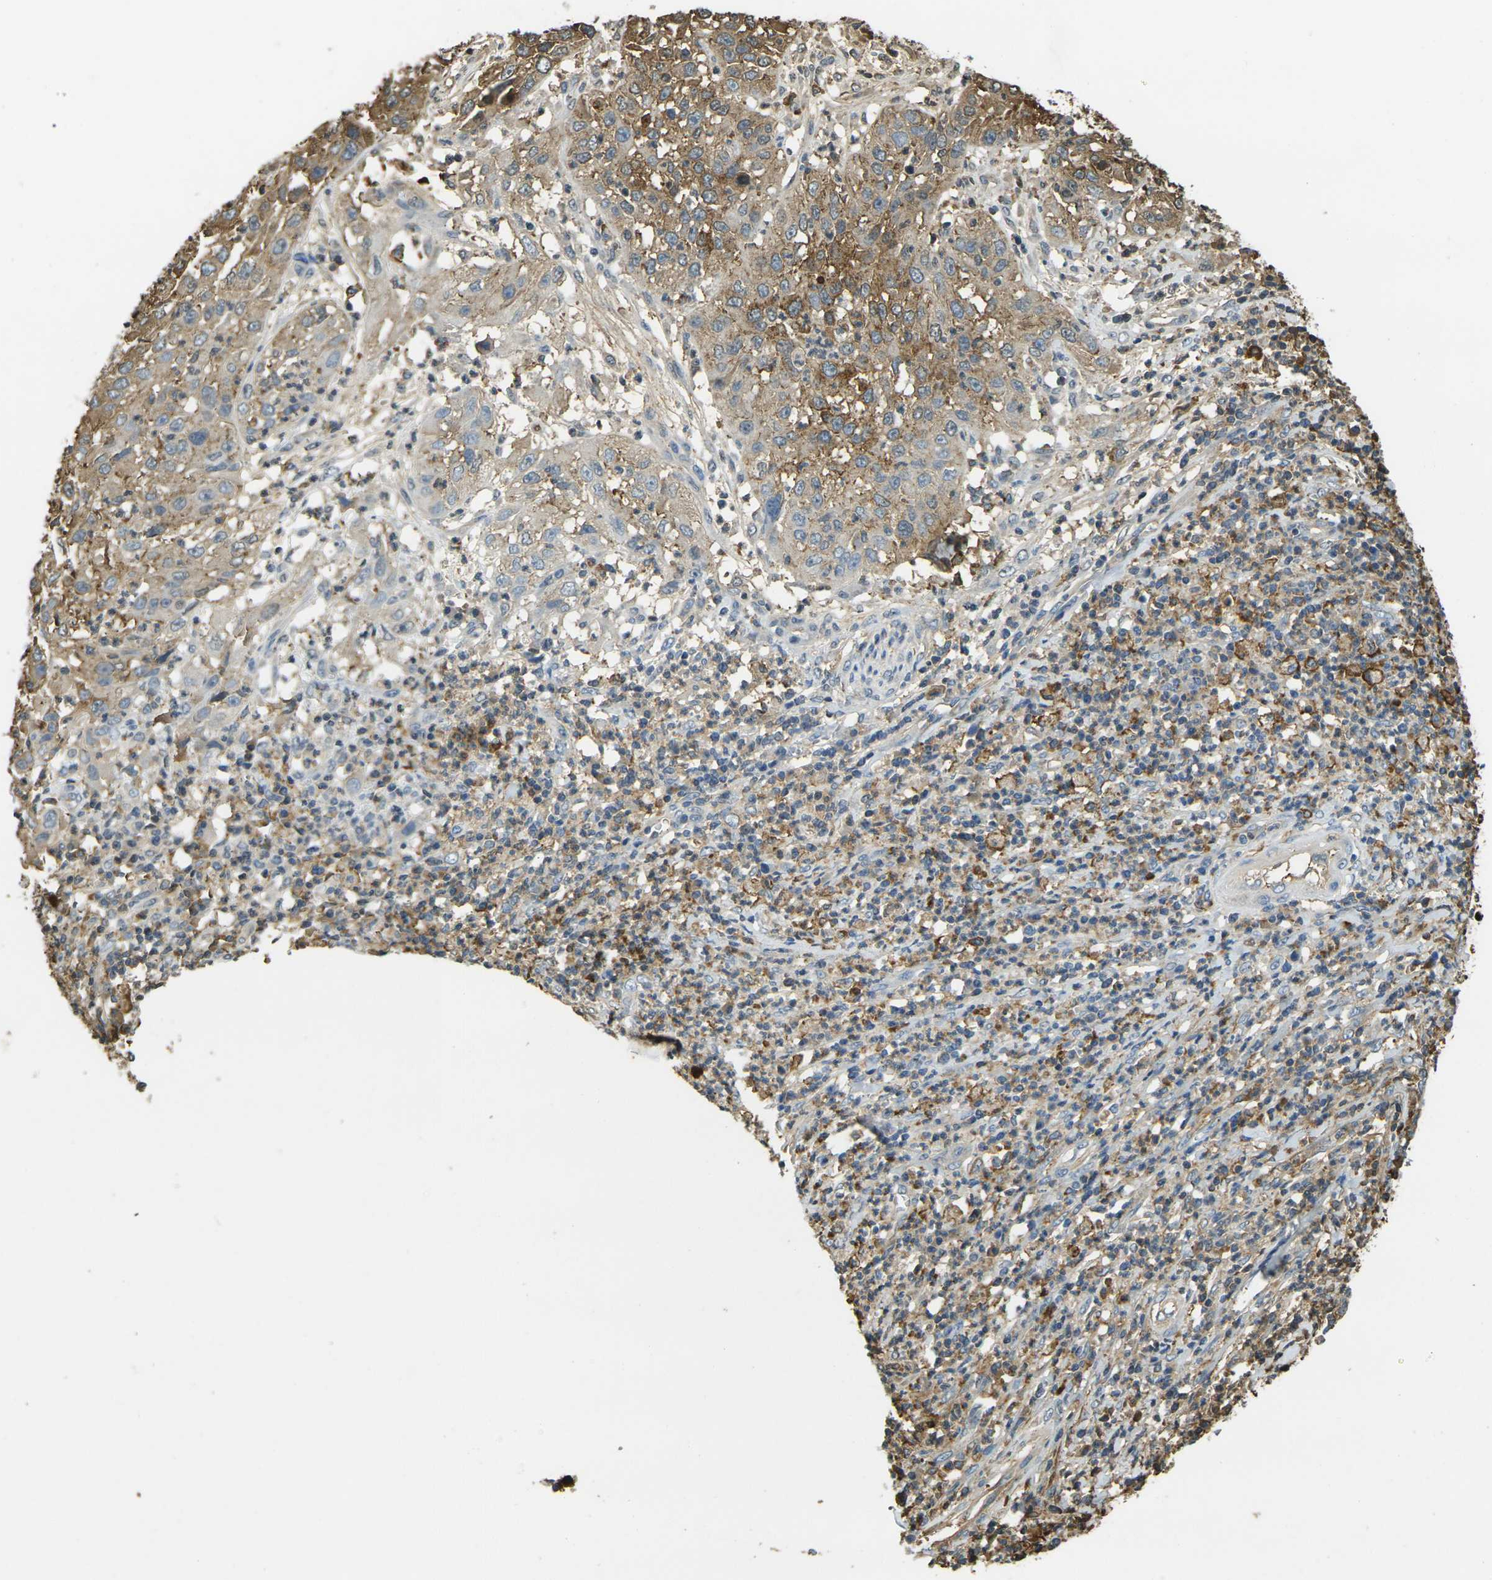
{"staining": {"intensity": "moderate", "quantity": ">75%", "location": "cytoplasmic/membranous"}, "tissue": "cervical cancer", "cell_type": "Tumor cells", "image_type": "cancer", "snomed": [{"axis": "morphology", "description": "Squamous cell carcinoma, NOS"}, {"axis": "topography", "description": "Cervix"}], "caption": "Human squamous cell carcinoma (cervical) stained with a brown dye displays moderate cytoplasmic/membranous positive positivity in about >75% of tumor cells.", "gene": "PLCD1", "patient": {"sex": "female", "age": 32}}